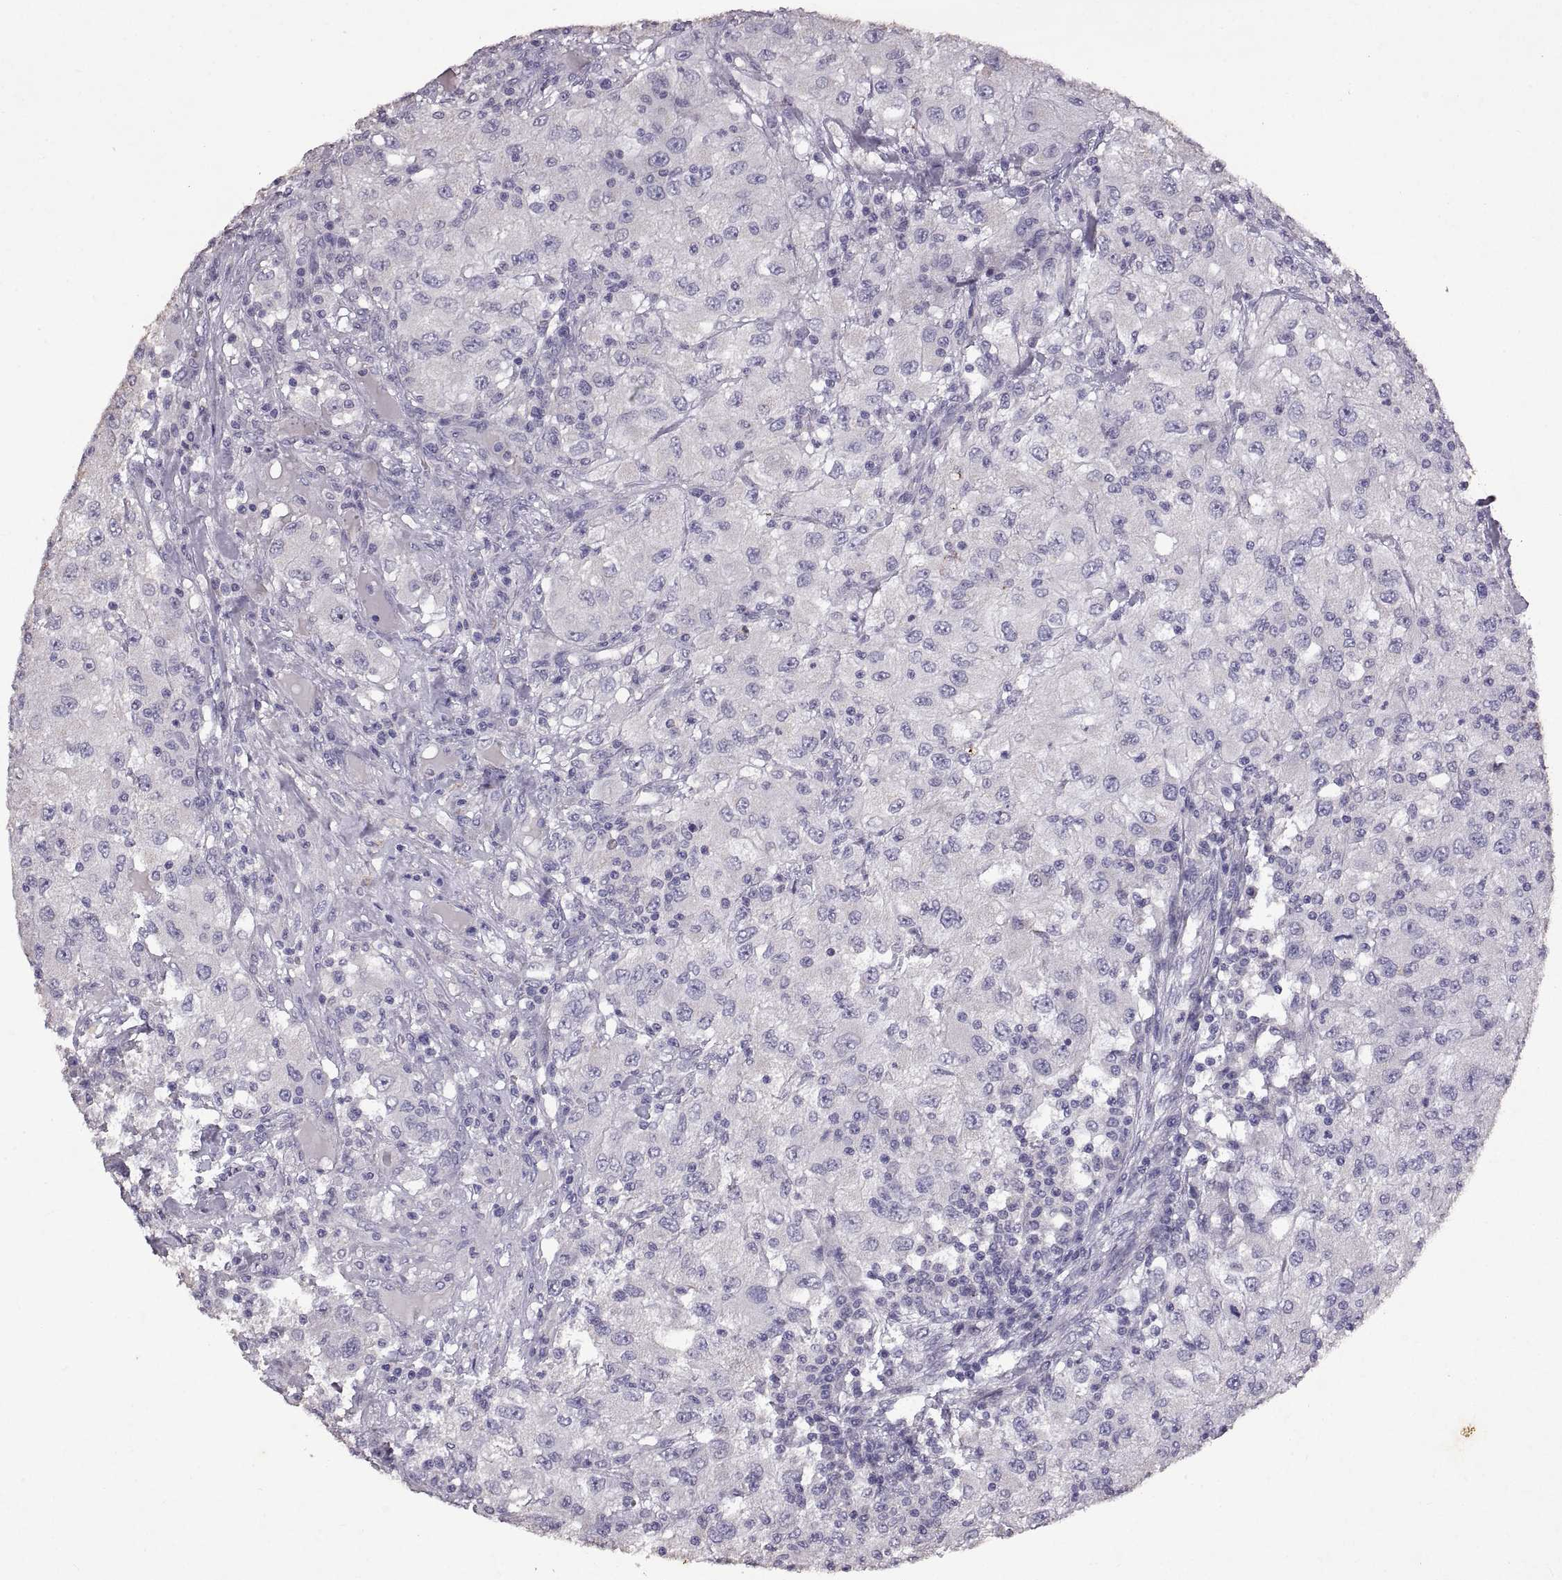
{"staining": {"intensity": "negative", "quantity": "none", "location": "none"}, "tissue": "renal cancer", "cell_type": "Tumor cells", "image_type": "cancer", "snomed": [{"axis": "morphology", "description": "Adenocarcinoma, NOS"}, {"axis": "topography", "description": "Kidney"}], "caption": "Immunohistochemistry image of human renal adenocarcinoma stained for a protein (brown), which exhibits no expression in tumor cells.", "gene": "DEFB136", "patient": {"sex": "female", "age": 67}}